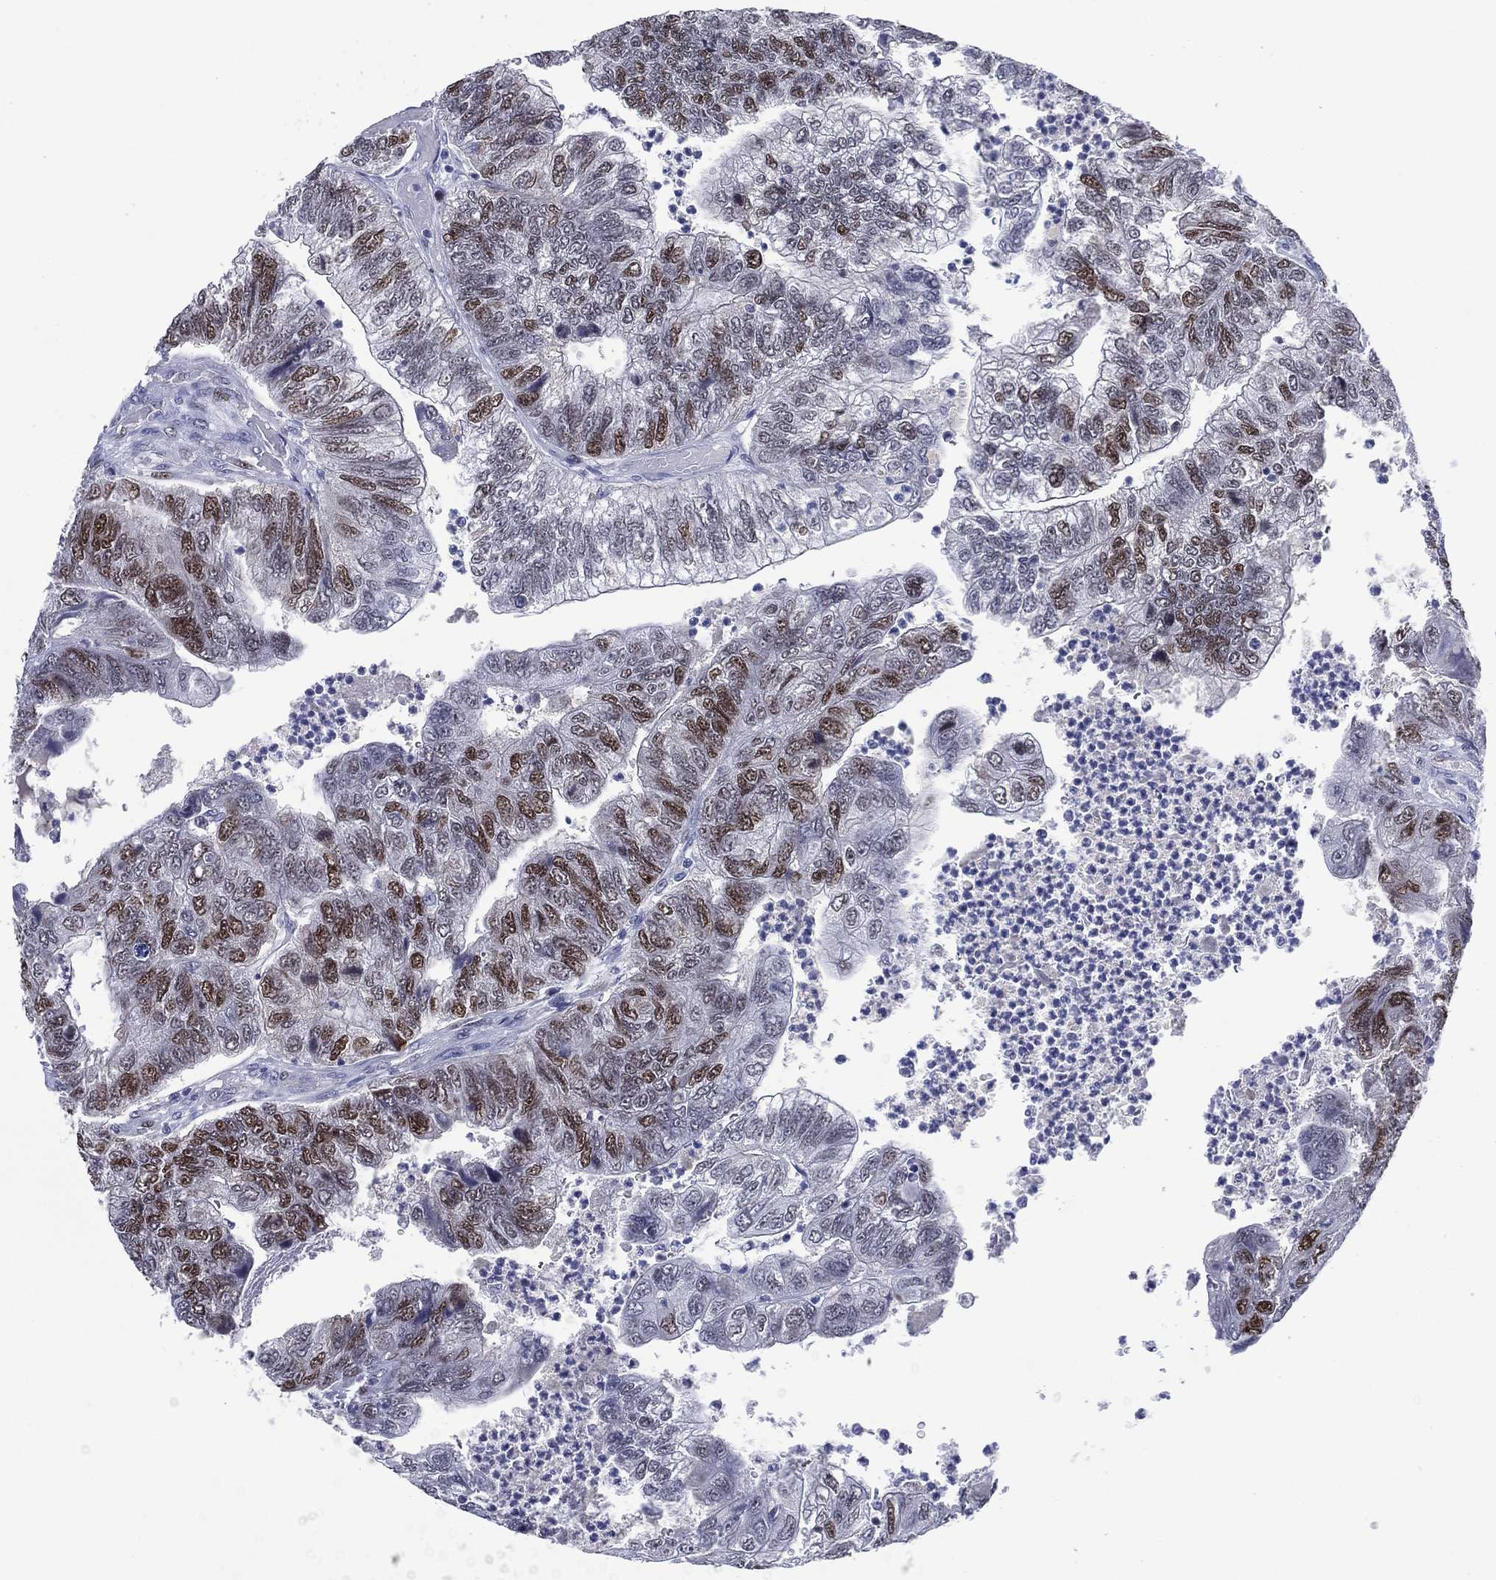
{"staining": {"intensity": "strong", "quantity": "25%-75%", "location": "nuclear"}, "tissue": "colorectal cancer", "cell_type": "Tumor cells", "image_type": "cancer", "snomed": [{"axis": "morphology", "description": "Adenocarcinoma, NOS"}, {"axis": "topography", "description": "Colon"}], "caption": "Colorectal cancer (adenocarcinoma) tissue demonstrates strong nuclear staining in approximately 25%-75% of tumor cells", "gene": "GATA6", "patient": {"sex": "female", "age": 67}}